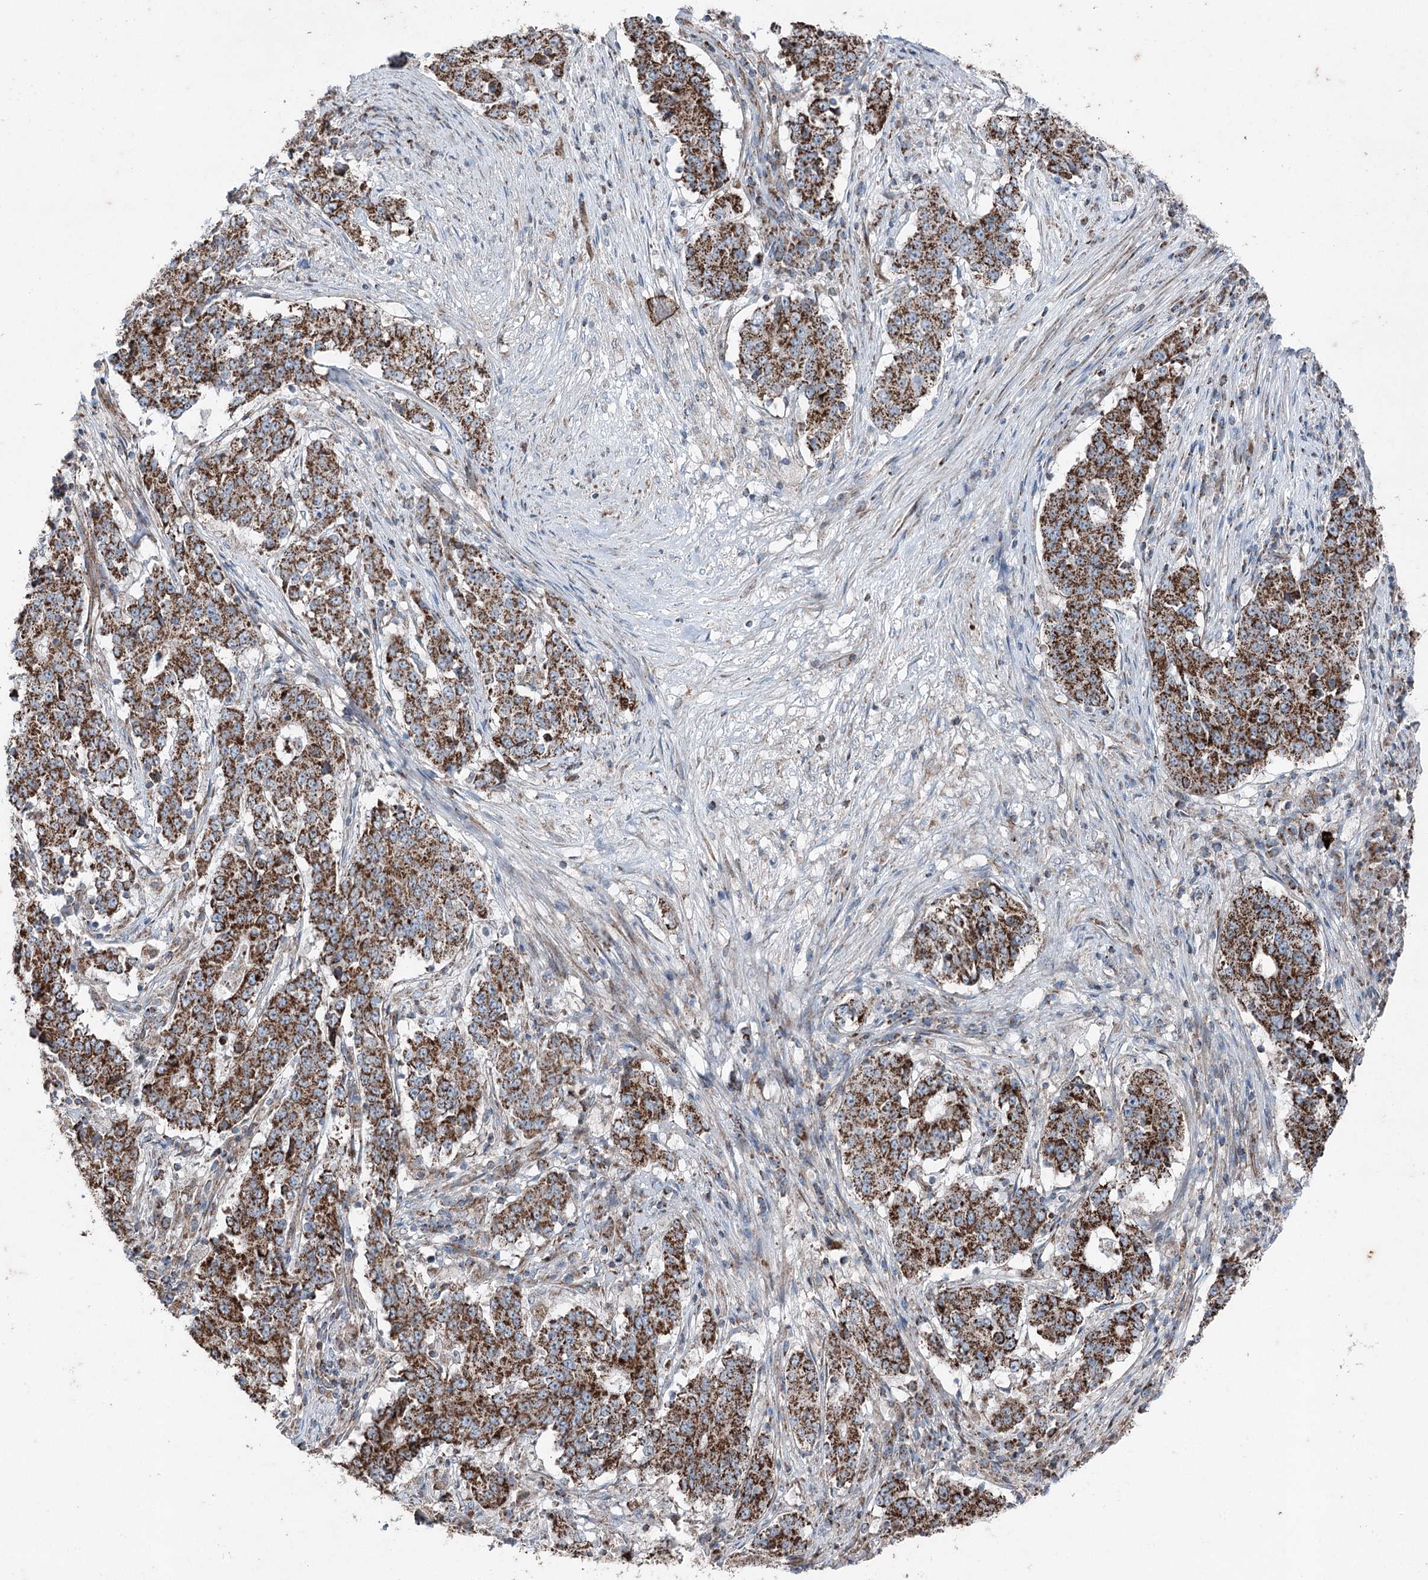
{"staining": {"intensity": "strong", "quantity": ">75%", "location": "cytoplasmic/membranous"}, "tissue": "stomach cancer", "cell_type": "Tumor cells", "image_type": "cancer", "snomed": [{"axis": "morphology", "description": "Adenocarcinoma, NOS"}, {"axis": "topography", "description": "Stomach"}], "caption": "Brown immunohistochemical staining in human adenocarcinoma (stomach) shows strong cytoplasmic/membranous staining in about >75% of tumor cells. Nuclei are stained in blue.", "gene": "UCN3", "patient": {"sex": "male", "age": 59}}